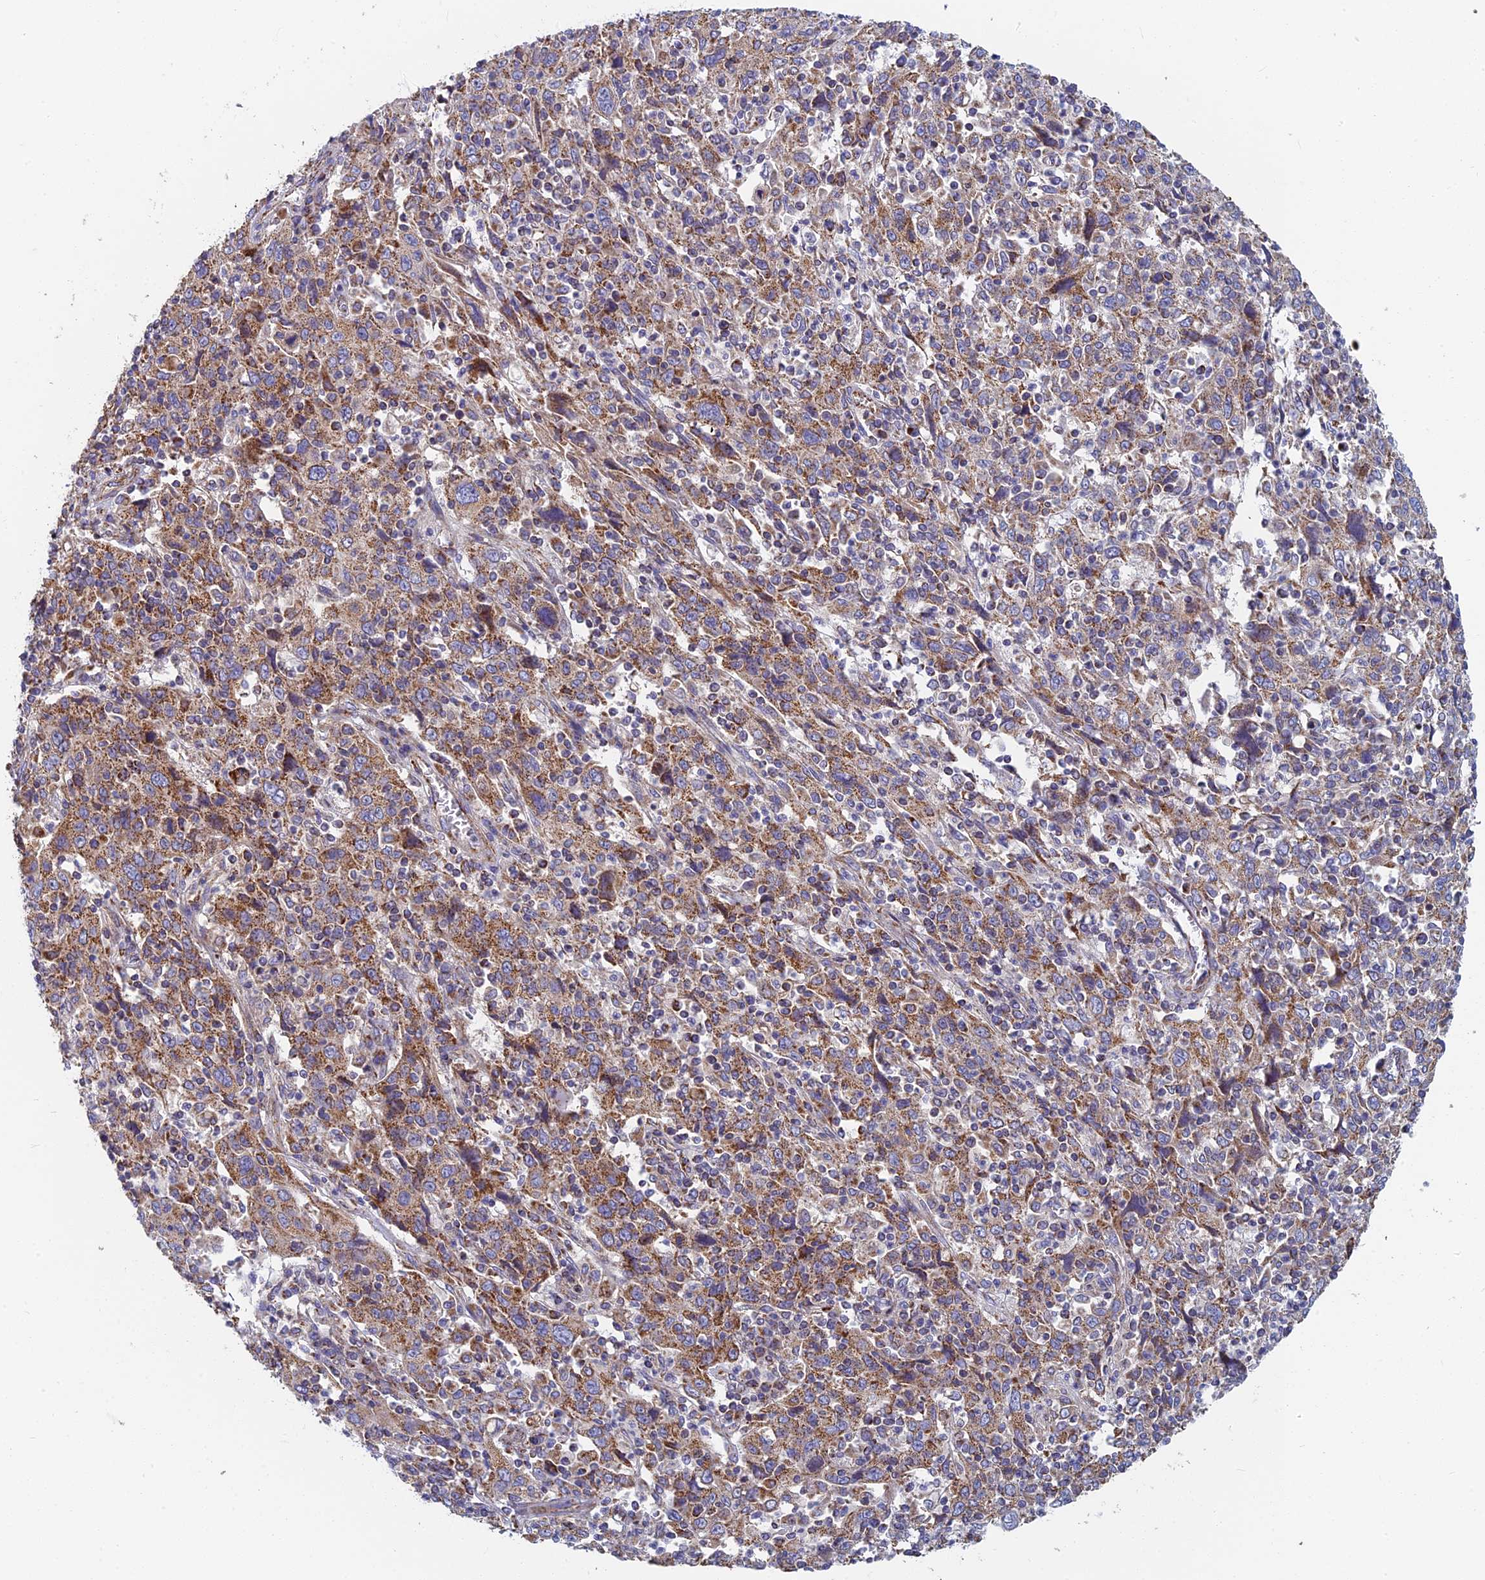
{"staining": {"intensity": "moderate", "quantity": ">75%", "location": "cytoplasmic/membranous"}, "tissue": "cervical cancer", "cell_type": "Tumor cells", "image_type": "cancer", "snomed": [{"axis": "morphology", "description": "Squamous cell carcinoma, NOS"}, {"axis": "topography", "description": "Cervix"}], "caption": "Tumor cells reveal moderate cytoplasmic/membranous expression in approximately >75% of cells in cervical squamous cell carcinoma.", "gene": "MRPS9", "patient": {"sex": "female", "age": 46}}